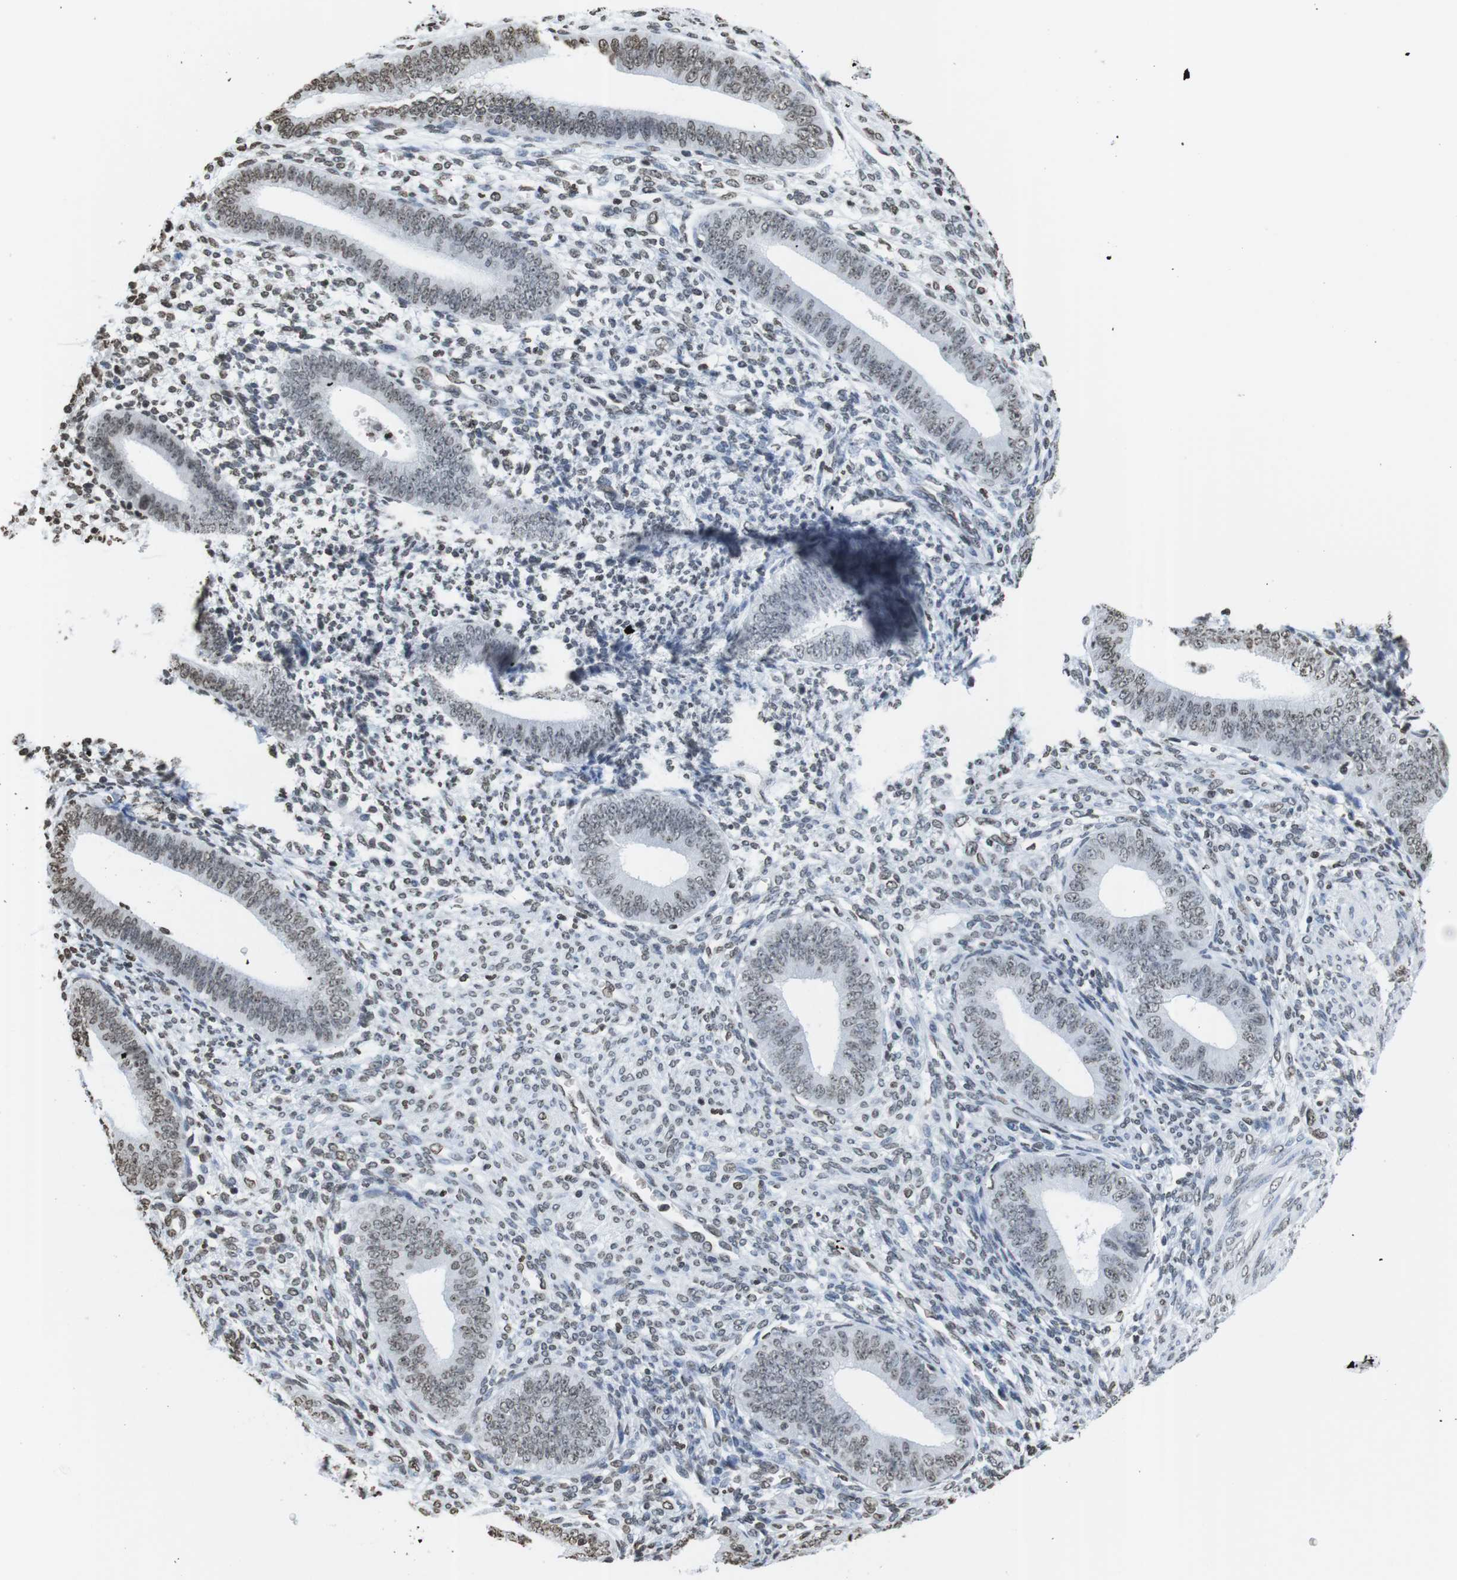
{"staining": {"intensity": "moderate", "quantity": "<25%", "location": "nuclear"}, "tissue": "endometrium", "cell_type": "Cells in endometrial stroma", "image_type": "normal", "snomed": [{"axis": "morphology", "description": "Normal tissue, NOS"}, {"axis": "topography", "description": "Endometrium"}], "caption": "A high-resolution micrograph shows IHC staining of benign endometrium, which displays moderate nuclear staining in approximately <25% of cells in endometrial stroma.", "gene": "BSX", "patient": {"sex": "female", "age": 35}}